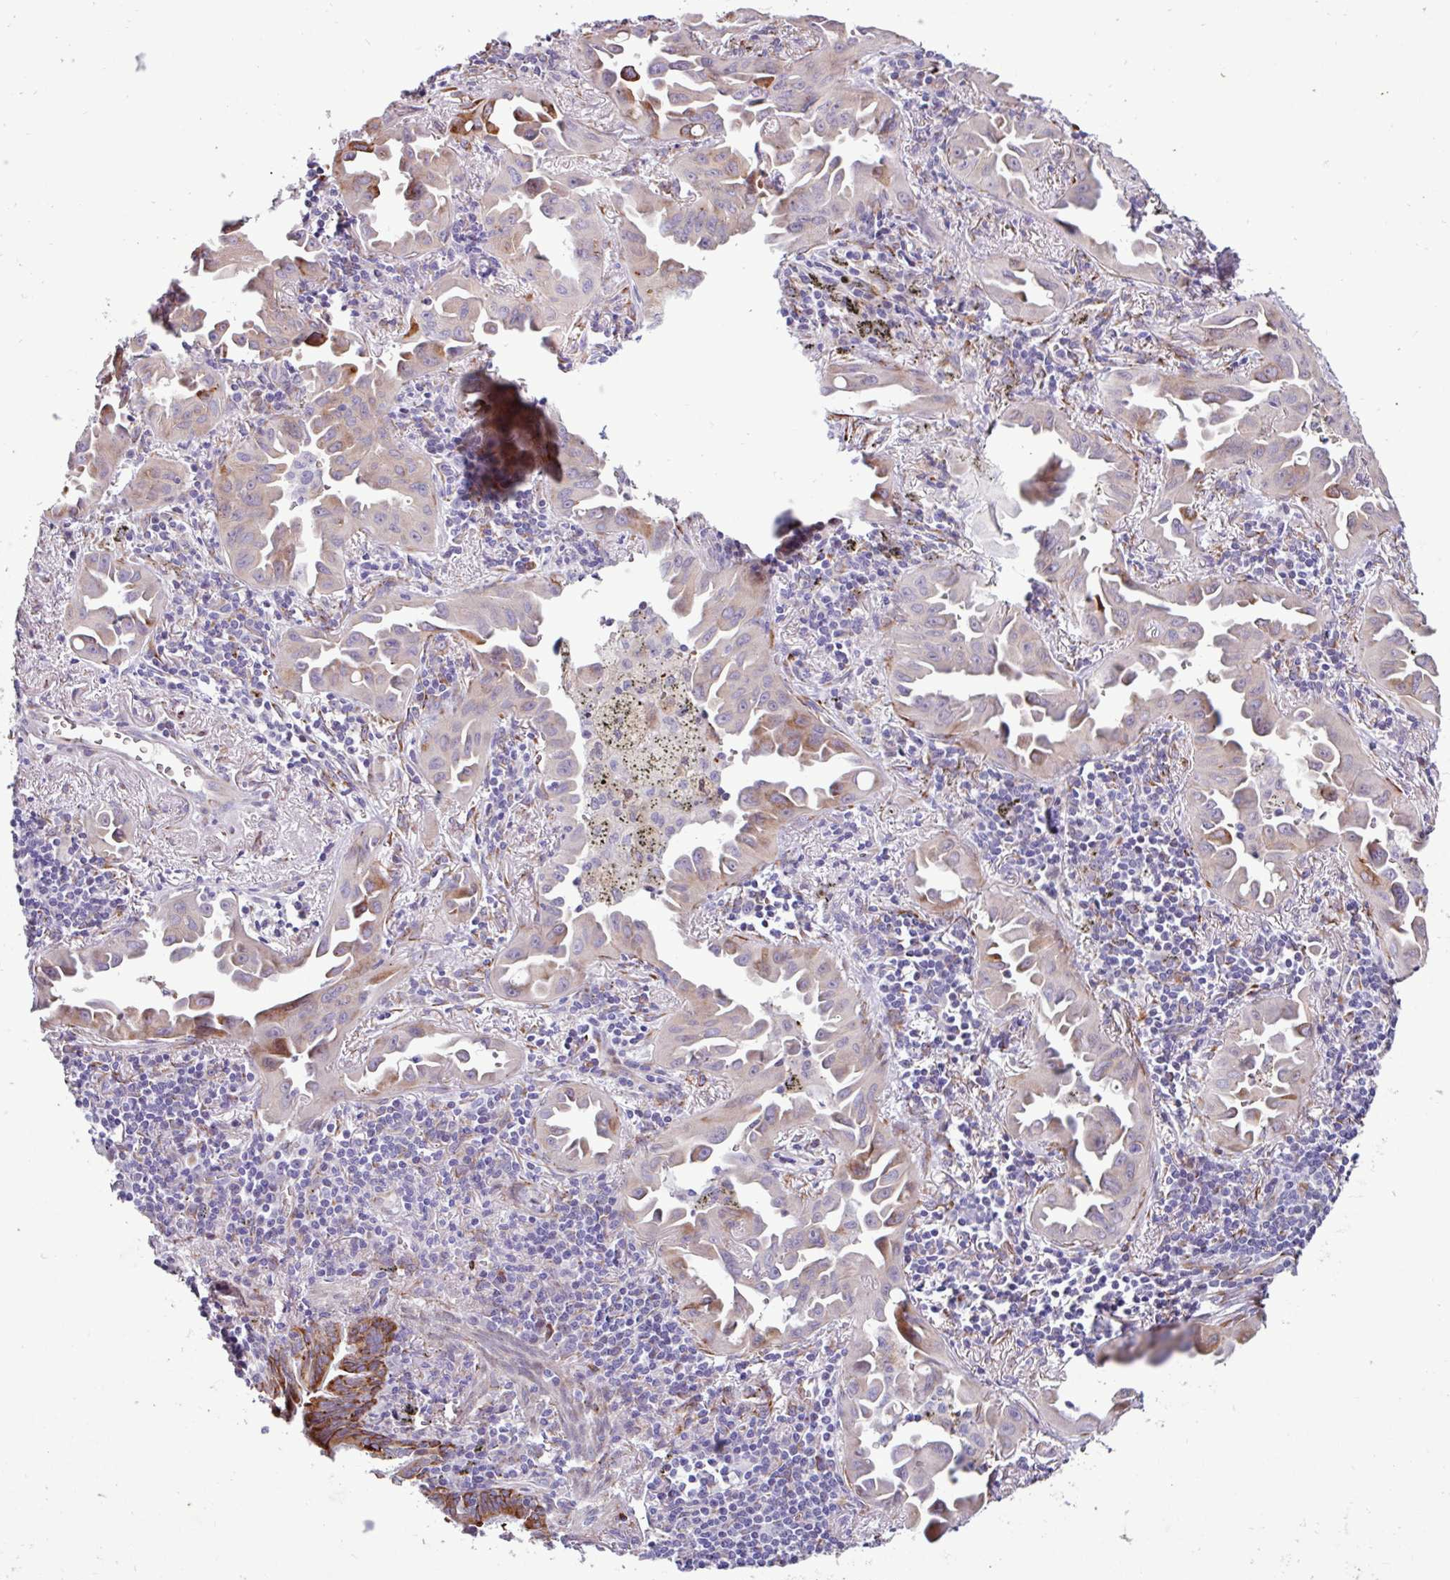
{"staining": {"intensity": "strong", "quantity": "25%-75%", "location": "cytoplasmic/membranous"}, "tissue": "lung cancer", "cell_type": "Tumor cells", "image_type": "cancer", "snomed": [{"axis": "morphology", "description": "Adenocarcinoma, NOS"}, {"axis": "topography", "description": "Lung"}], "caption": "A brown stain shows strong cytoplasmic/membranous expression of a protein in human lung adenocarcinoma tumor cells.", "gene": "PPP1R35", "patient": {"sex": "male", "age": 68}}